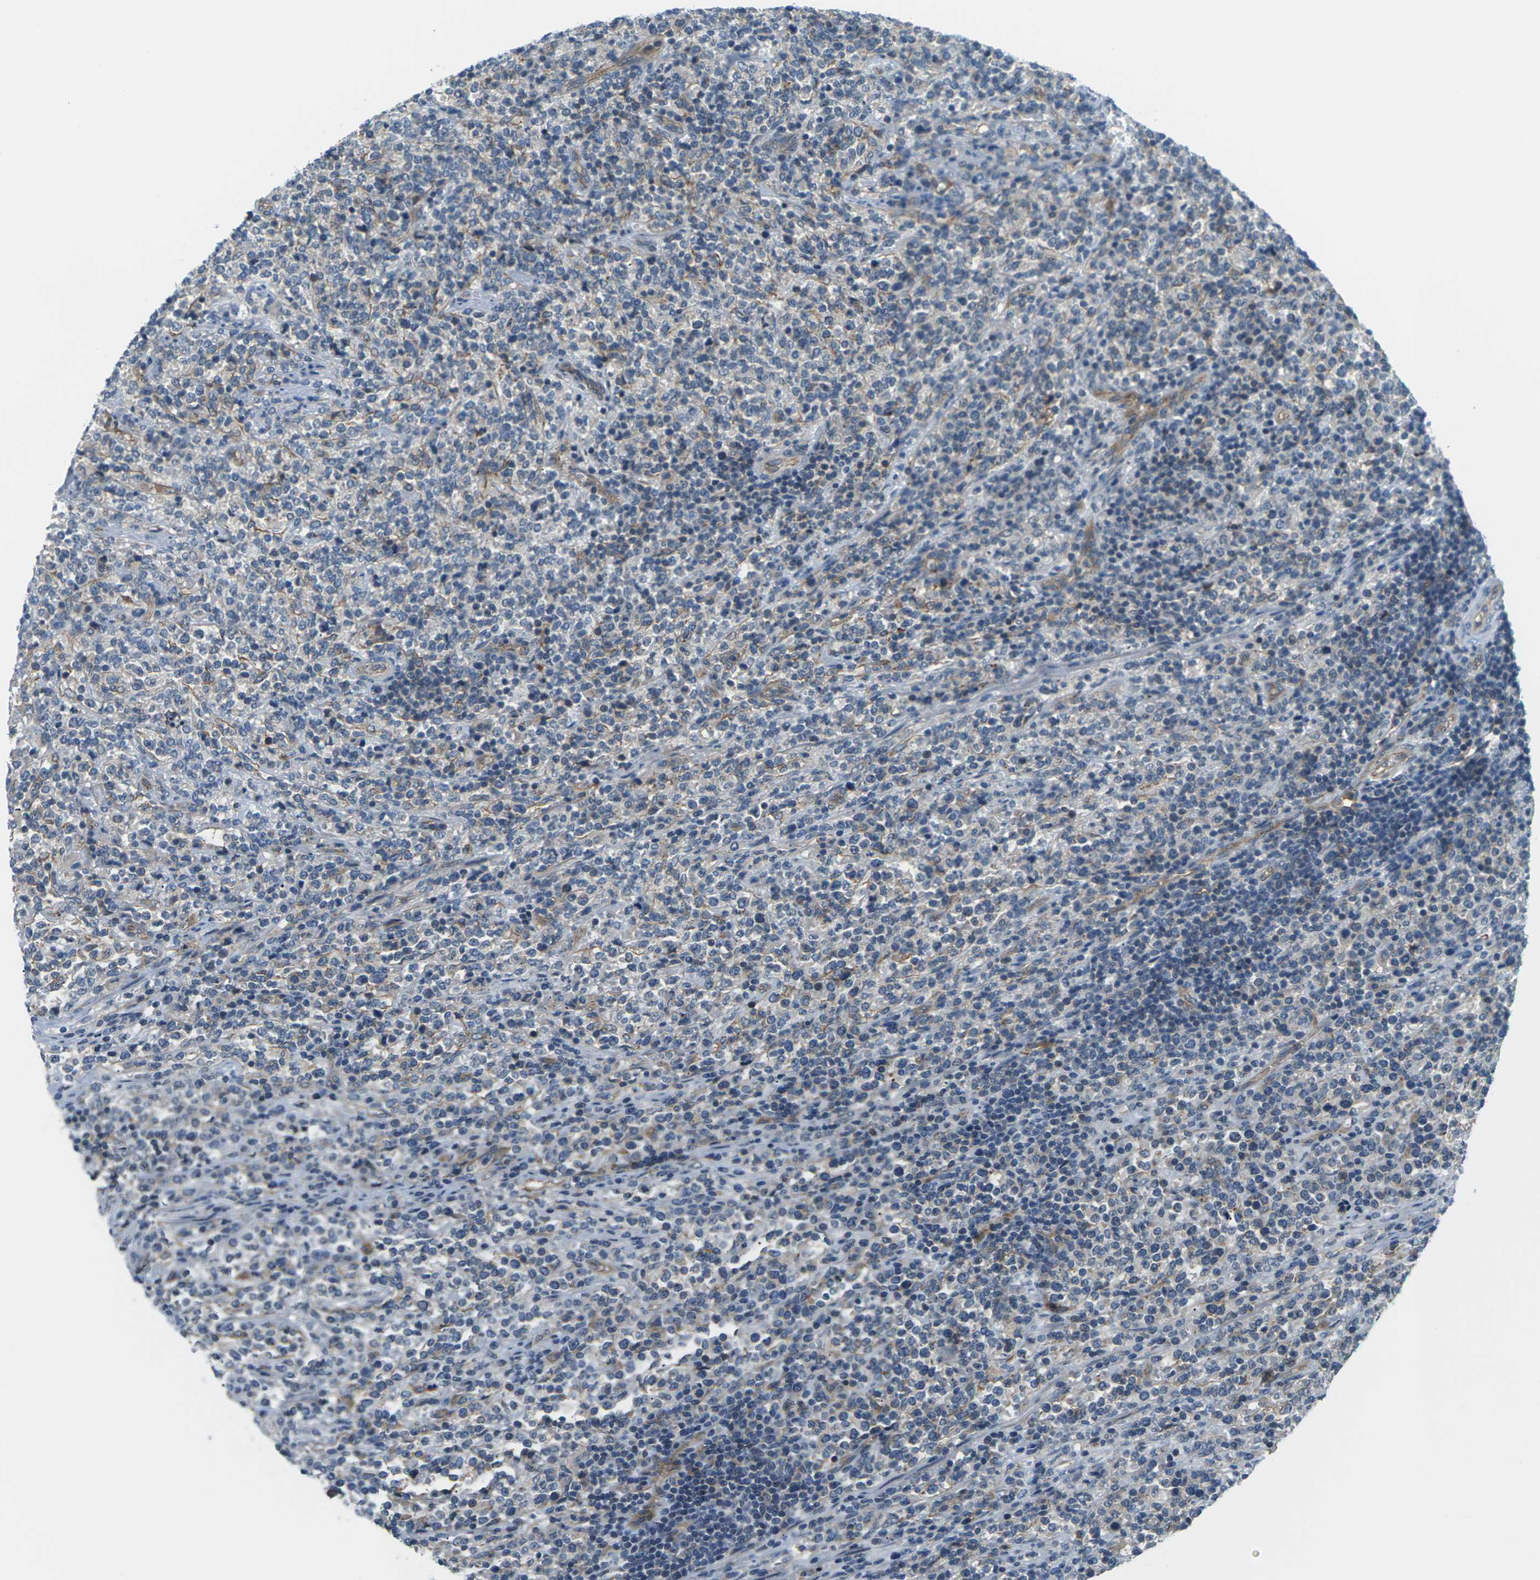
{"staining": {"intensity": "negative", "quantity": "none", "location": "none"}, "tissue": "lymphoma", "cell_type": "Tumor cells", "image_type": "cancer", "snomed": [{"axis": "morphology", "description": "Malignant lymphoma, non-Hodgkin's type, High grade"}, {"axis": "topography", "description": "Soft tissue"}], "caption": "This is an IHC micrograph of high-grade malignant lymphoma, non-Hodgkin's type. There is no expression in tumor cells.", "gene": "SLC13A3", "patient": {"sex": "male", "age": 18}}